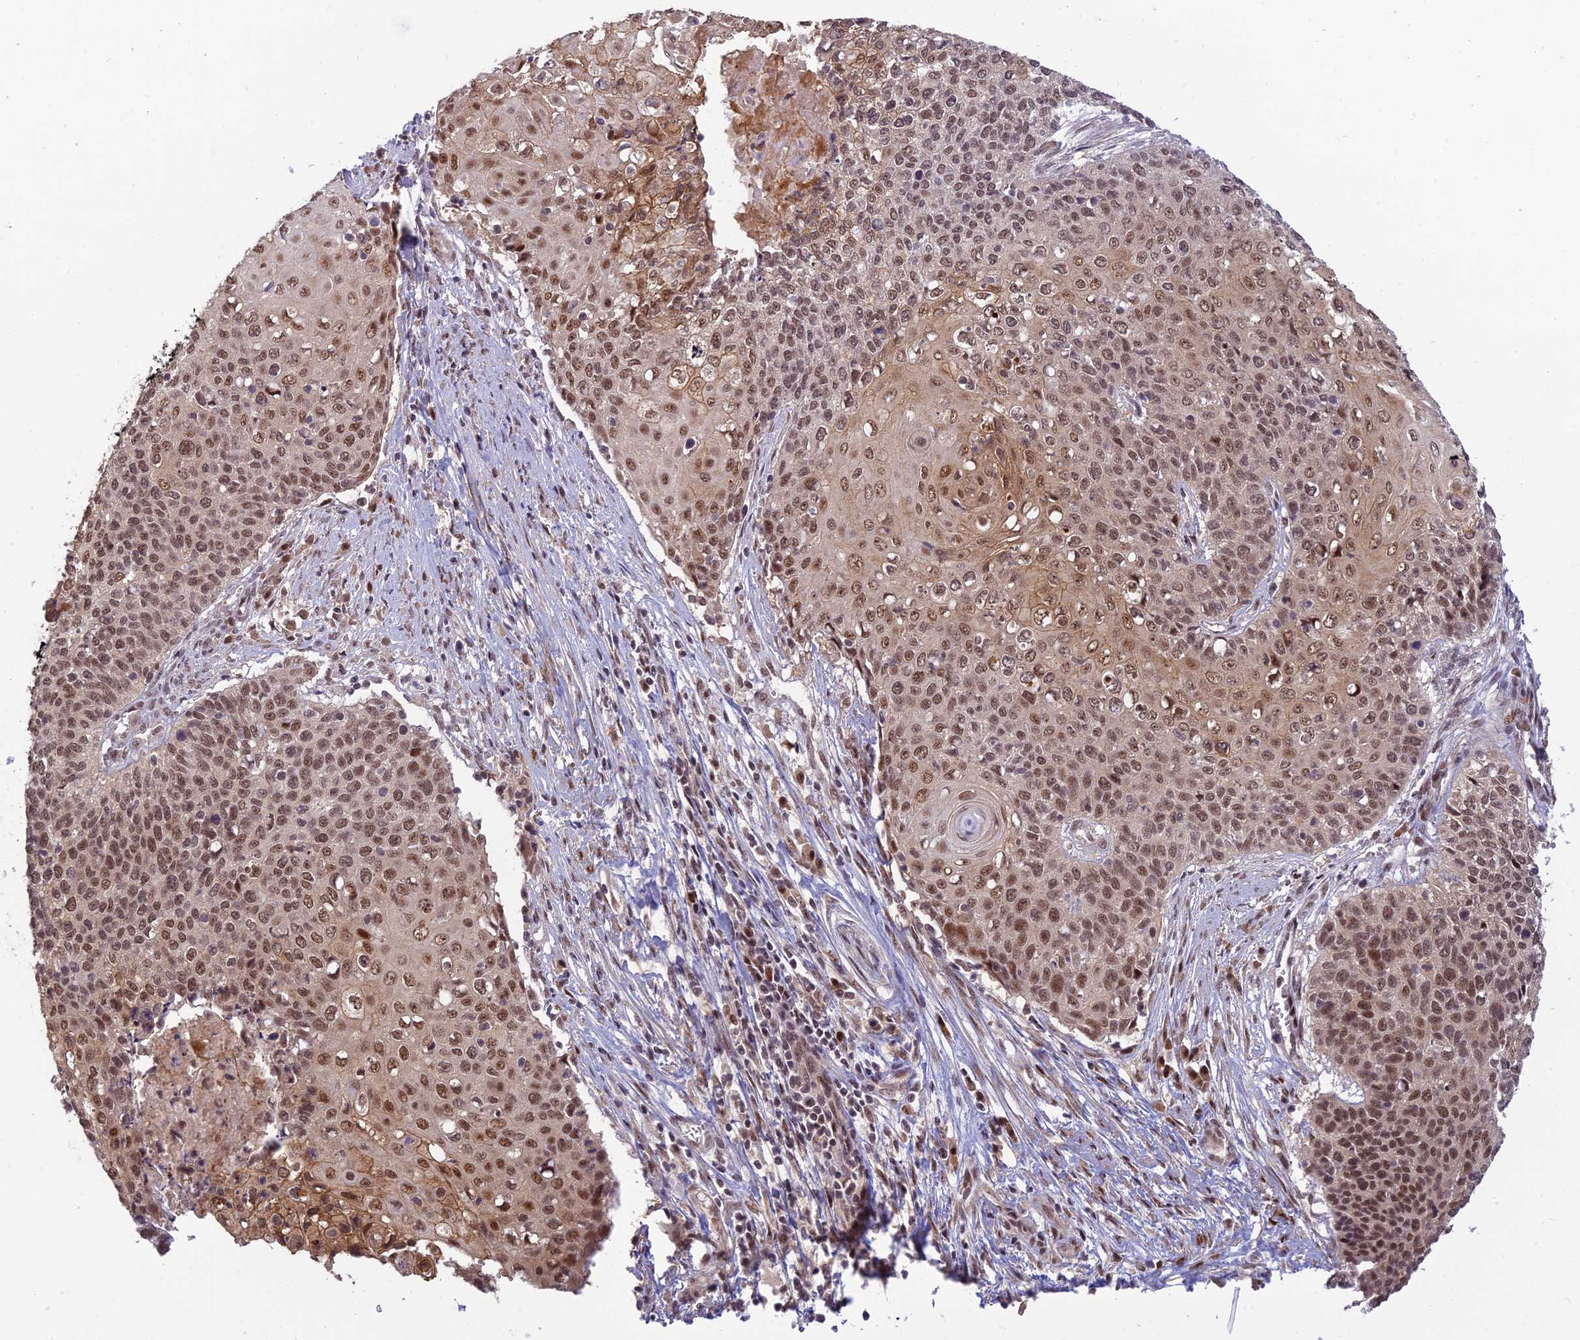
{"staining": {"intensity": "moderate", "quantity": ">75%", "location": "cytoplasmic/membranous,nuclear"}, "tissue": "cervical cancer", "cell_type": "Tumor cells", "image_type": "cancer", "snomed": [{"axis": "morphology", "description": "Squamous cell carcinoma, NOS"}, {"axis": "topography", "description": "Cervix"}], "caption": "Cervical cancer (squamous cell carcinoma) stained with DAB immunohistochemistry (IHC) demonstrates medium levels of moderate cytoplasmic/membranous and nuclear positivity in approximately >75% of tumor cells. Immunohistochemistry (ihc) stains the protein of interest in brown and the nuclei are stained blue.", "gene": "ASPDH", "patient": {"sex": "female", "age": 39}}